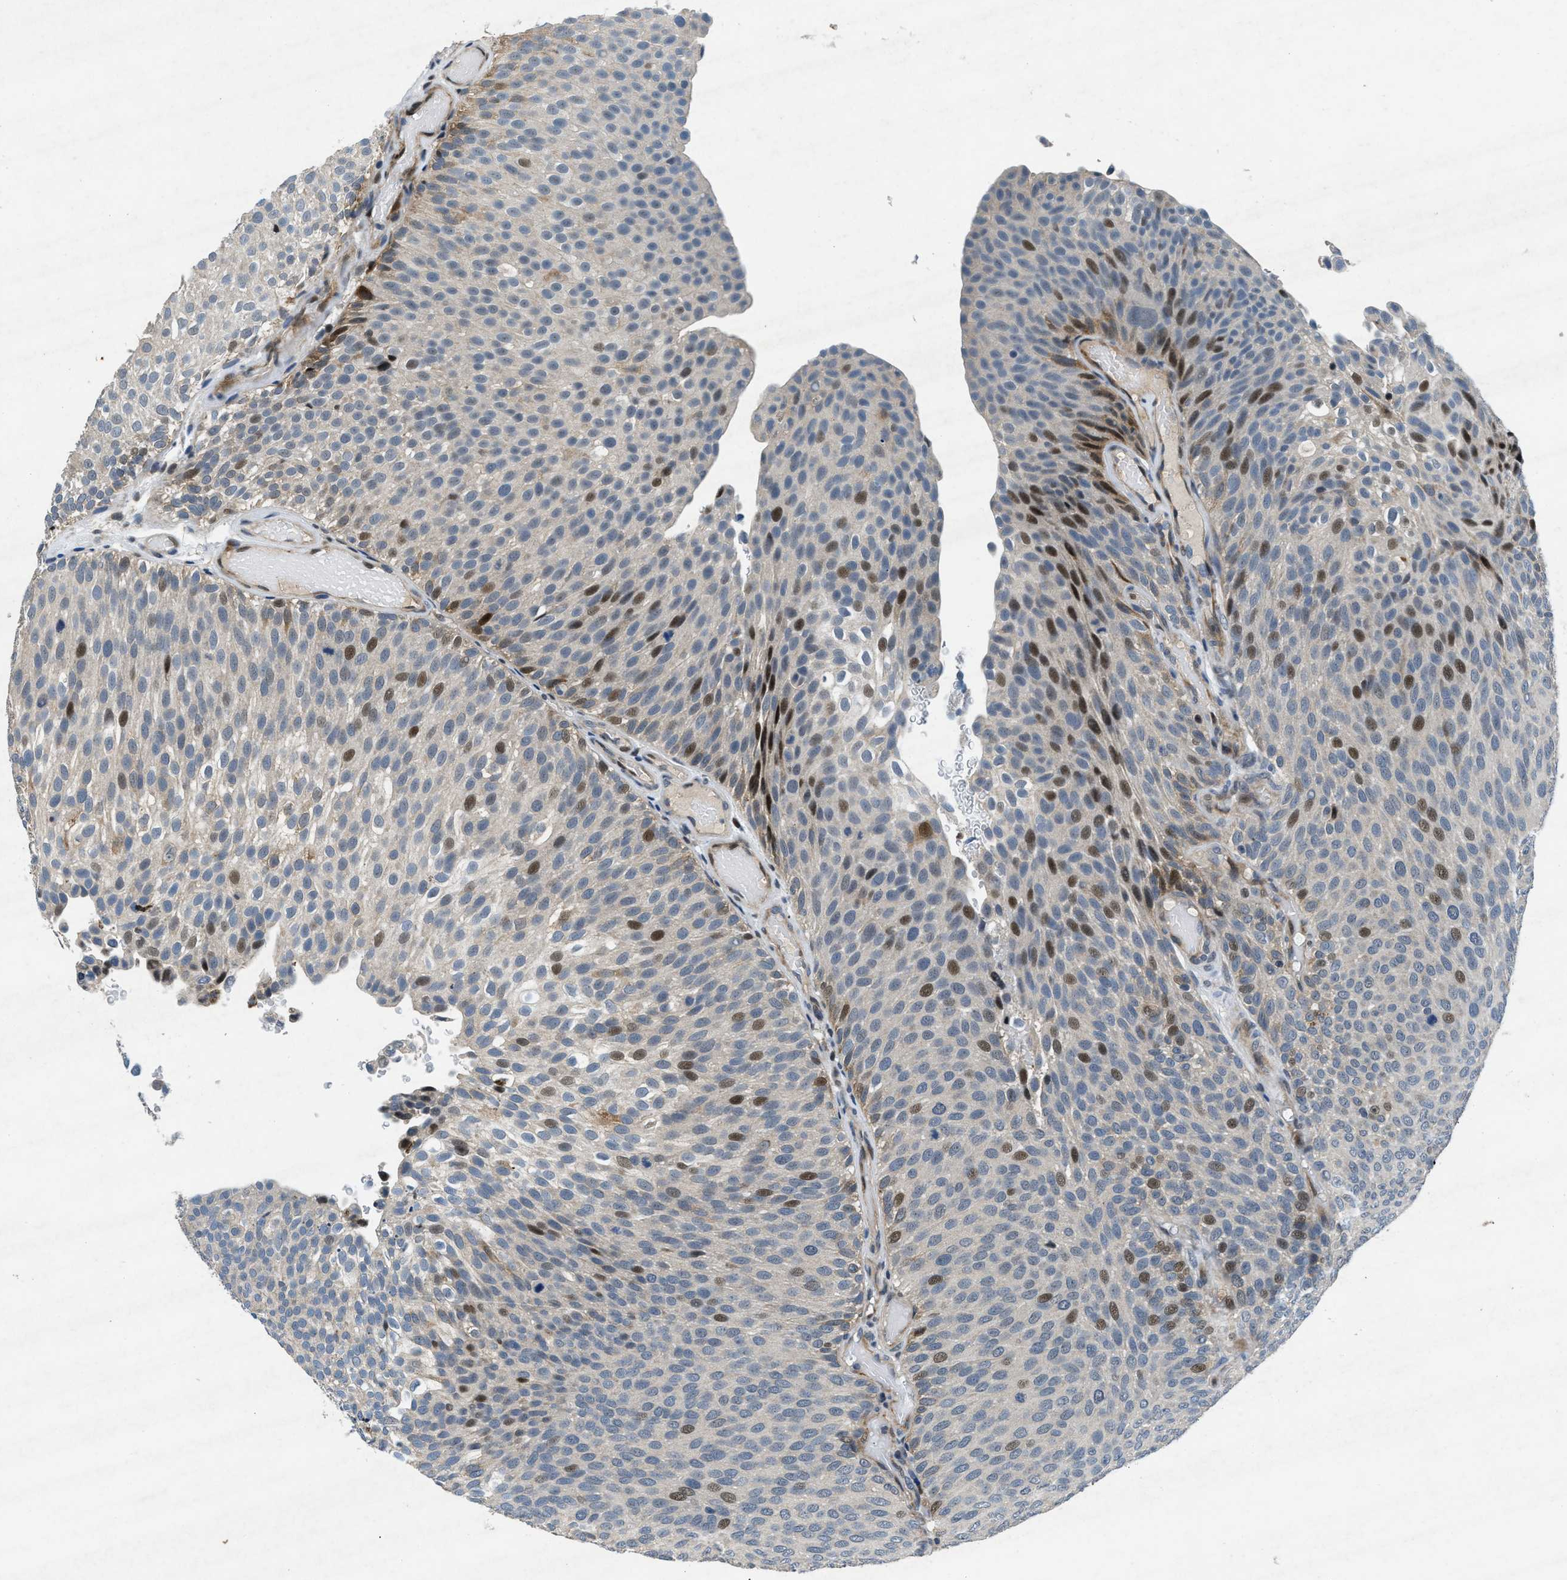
{"staining": {"intensity": "moderate", "quantity": "25%-75%", "location": "nuclear"}, "tissue": "urothelial cancer", "cell_type": "Tumor cells", "image_type": "cancer", "snomed": [{"axis": "morphology", "description": "Urothelial carcinoma, Low grade"}, {"axis": "topography", "description": "Urinary bladder"}], "caption": "A medium amount of moderate nuclear positivity is identified in about 25%-75% of tumor cells in low-grade urothelial carcinoma tissue.", "gene": "PHLDA1", "patient": {"sex": "male", "age": 78}}